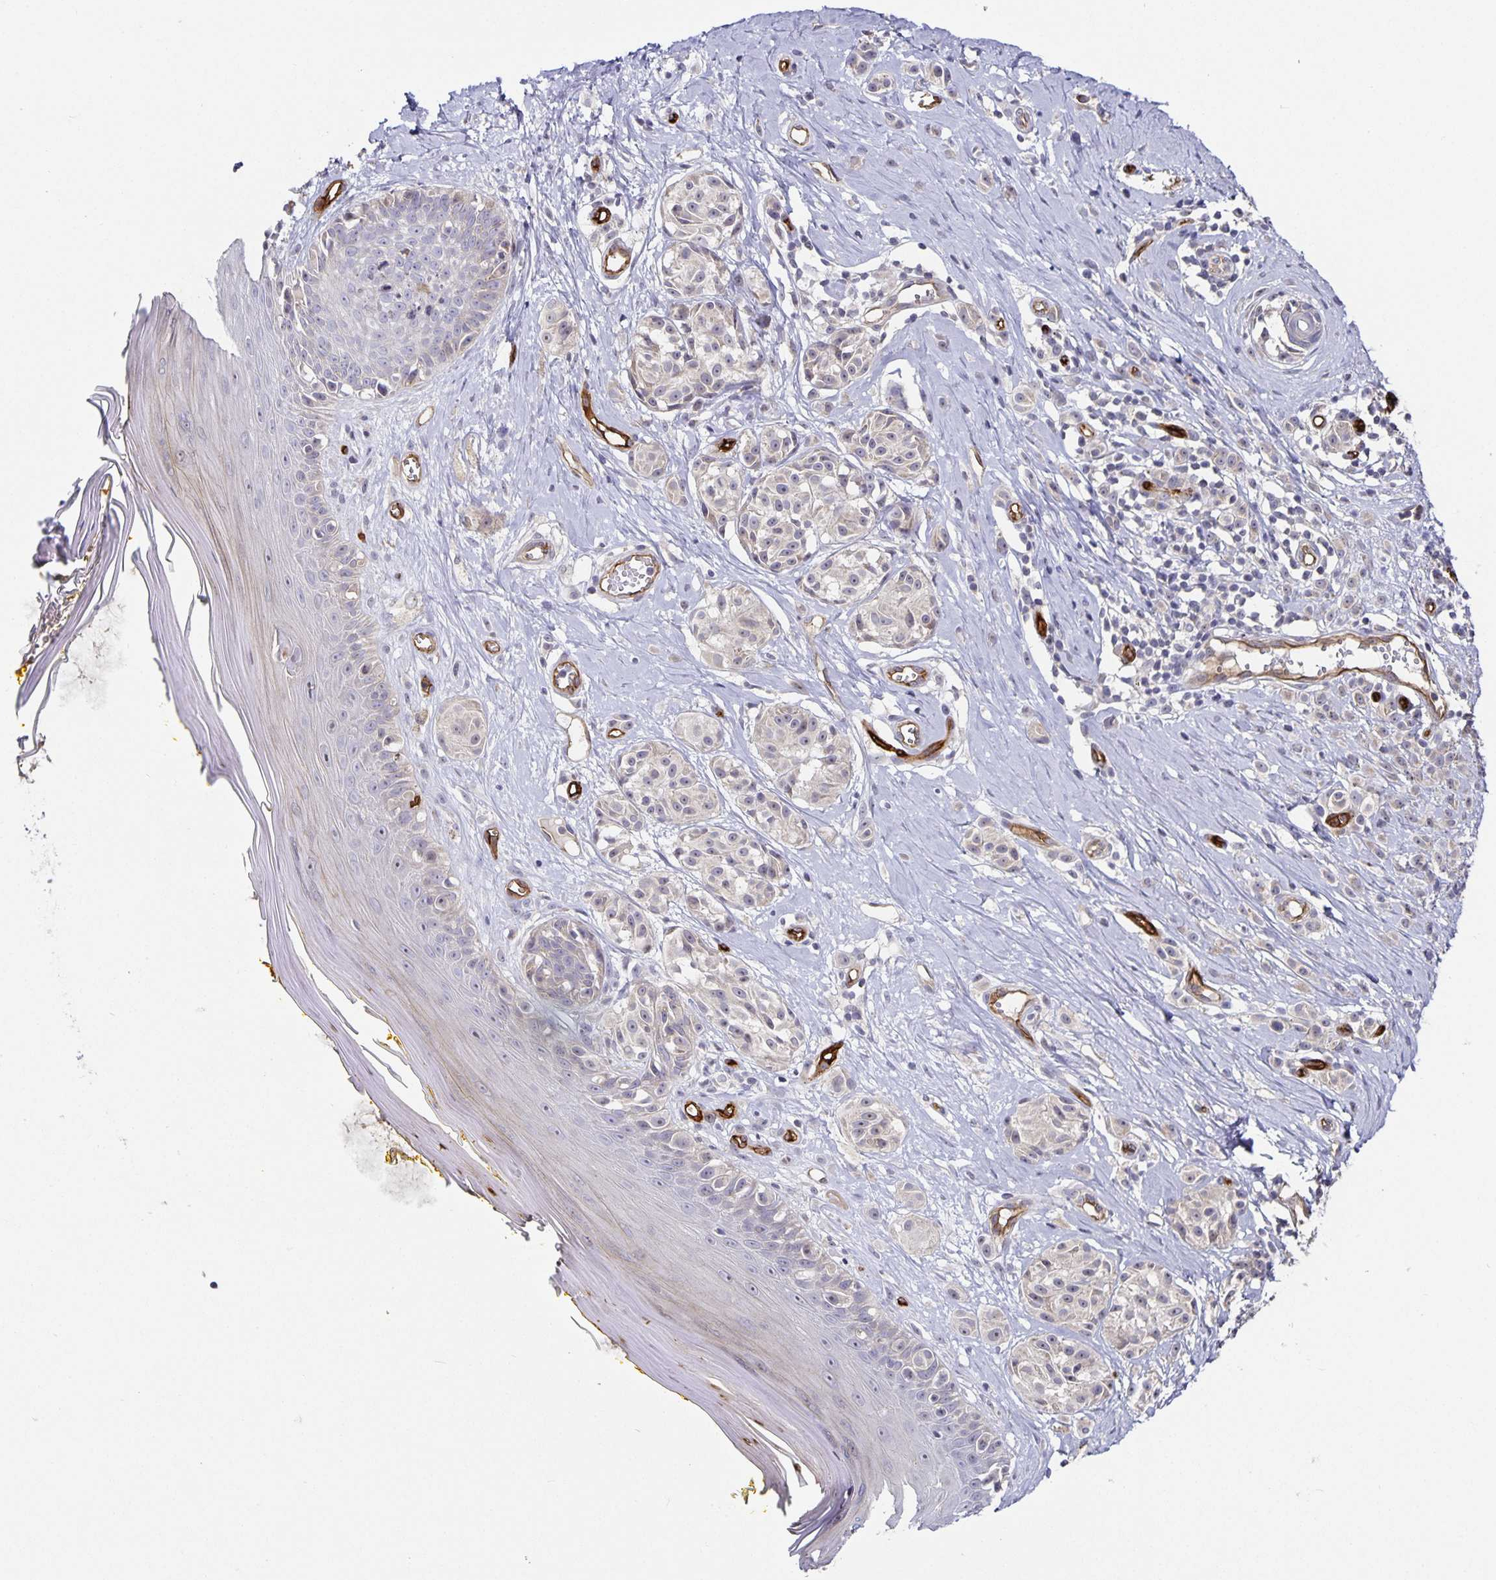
{"staining": {"intensity": "negative", "quantity": "none", "location": "none"}, "tissue": "melanoma", "cell_type": "Tumor cells", "image_type": "cancer", "snomed": [{"axis": "morphology", "description": "Malignant melanoma, NOS"}, {"axis": "topography", "description": "Skin"}], "caption": "Immunohistochemistry (IHC) of malignant melanoma exhibits no staining in tumor cells.", "gene": "PODXL", "patient": {"sex": "male", "age": 74}}